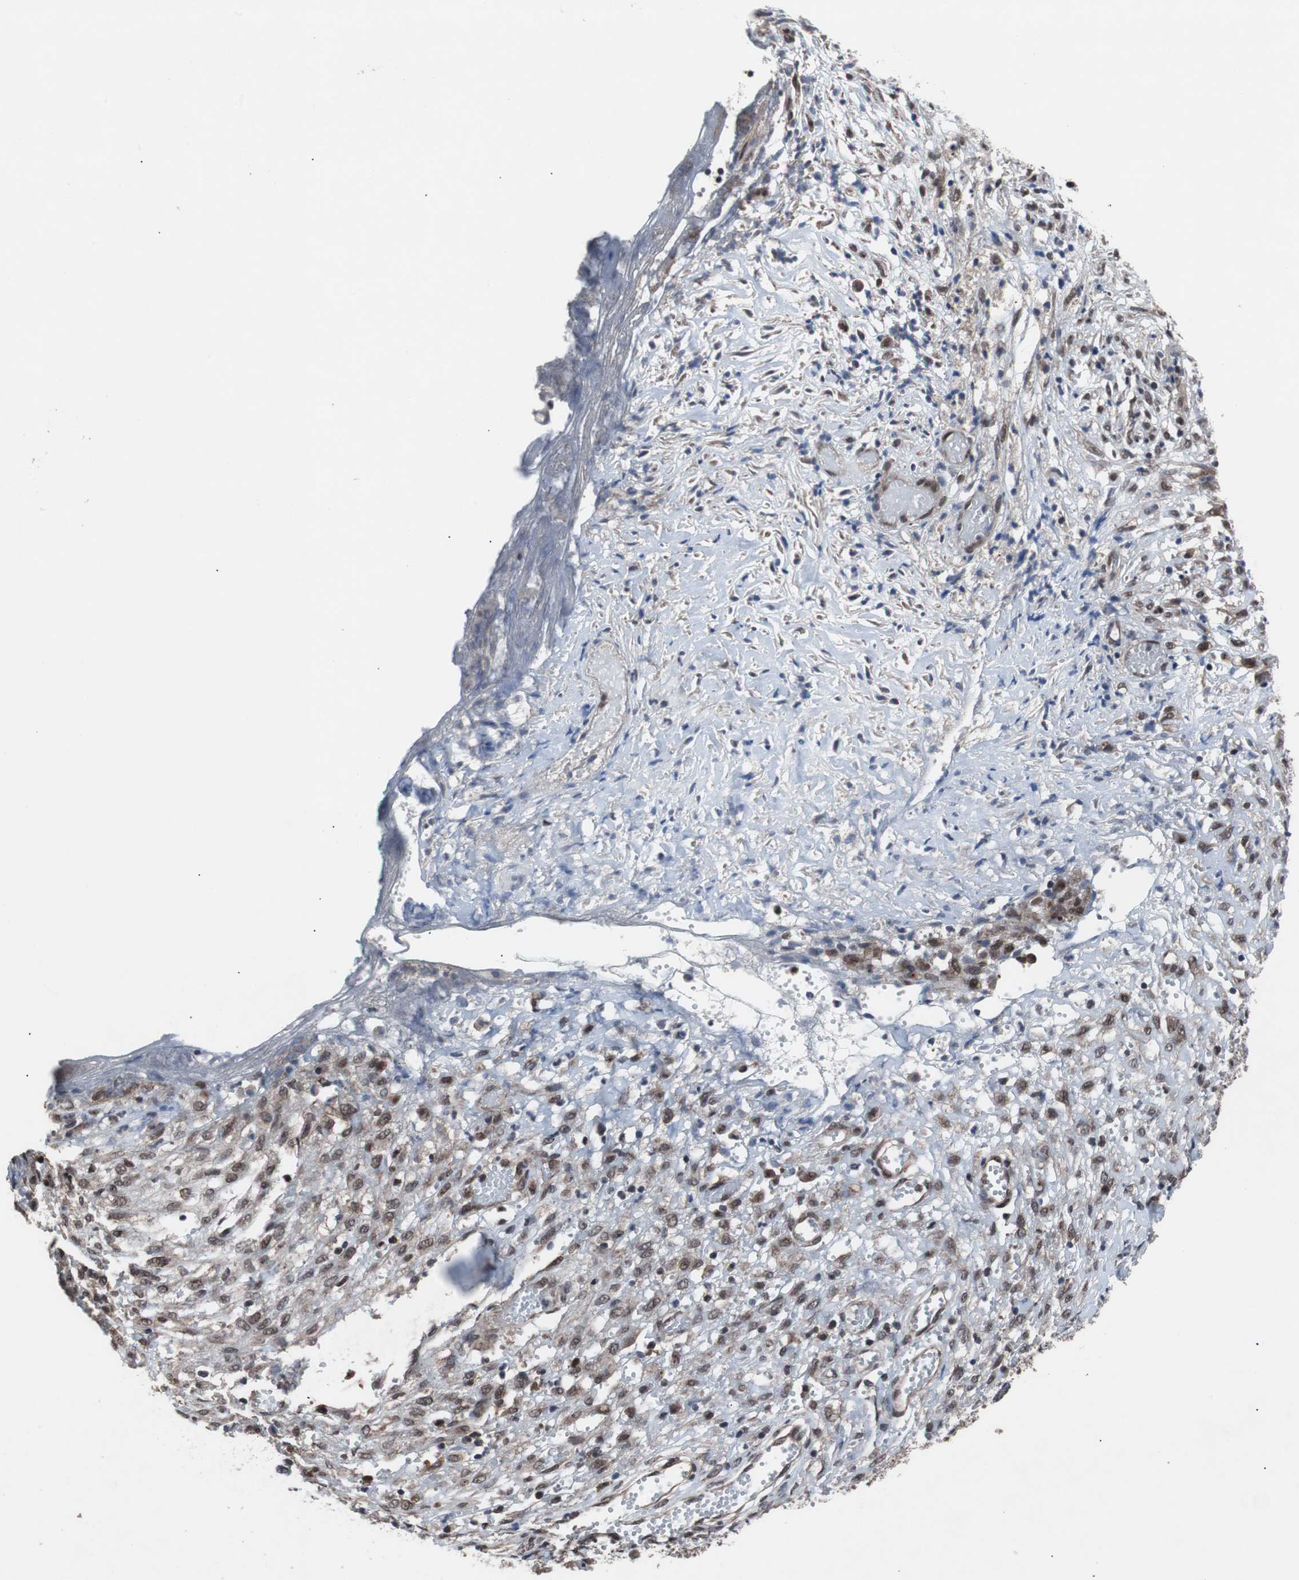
{"staining": {"intensity": "moderate", "quantity": ">75%", "location": "nuclear"}, "tissue": "ovarian cancer", "cell_type": "Tumor cells", "image_type": "cancer", "snomed": [{"axis": "morphology", "description": "Carcinoma, endometroid"}, {"axis": "topography", "description": "Ovary"}], "caption": "Protein analysis of endometroid carcinoma (ovarian) tissue shows moderate nuclear staining in approximately >75% of tumor cells.", "gene": "GTF2F2", "patient": {"sex": "female", "age": 42}}